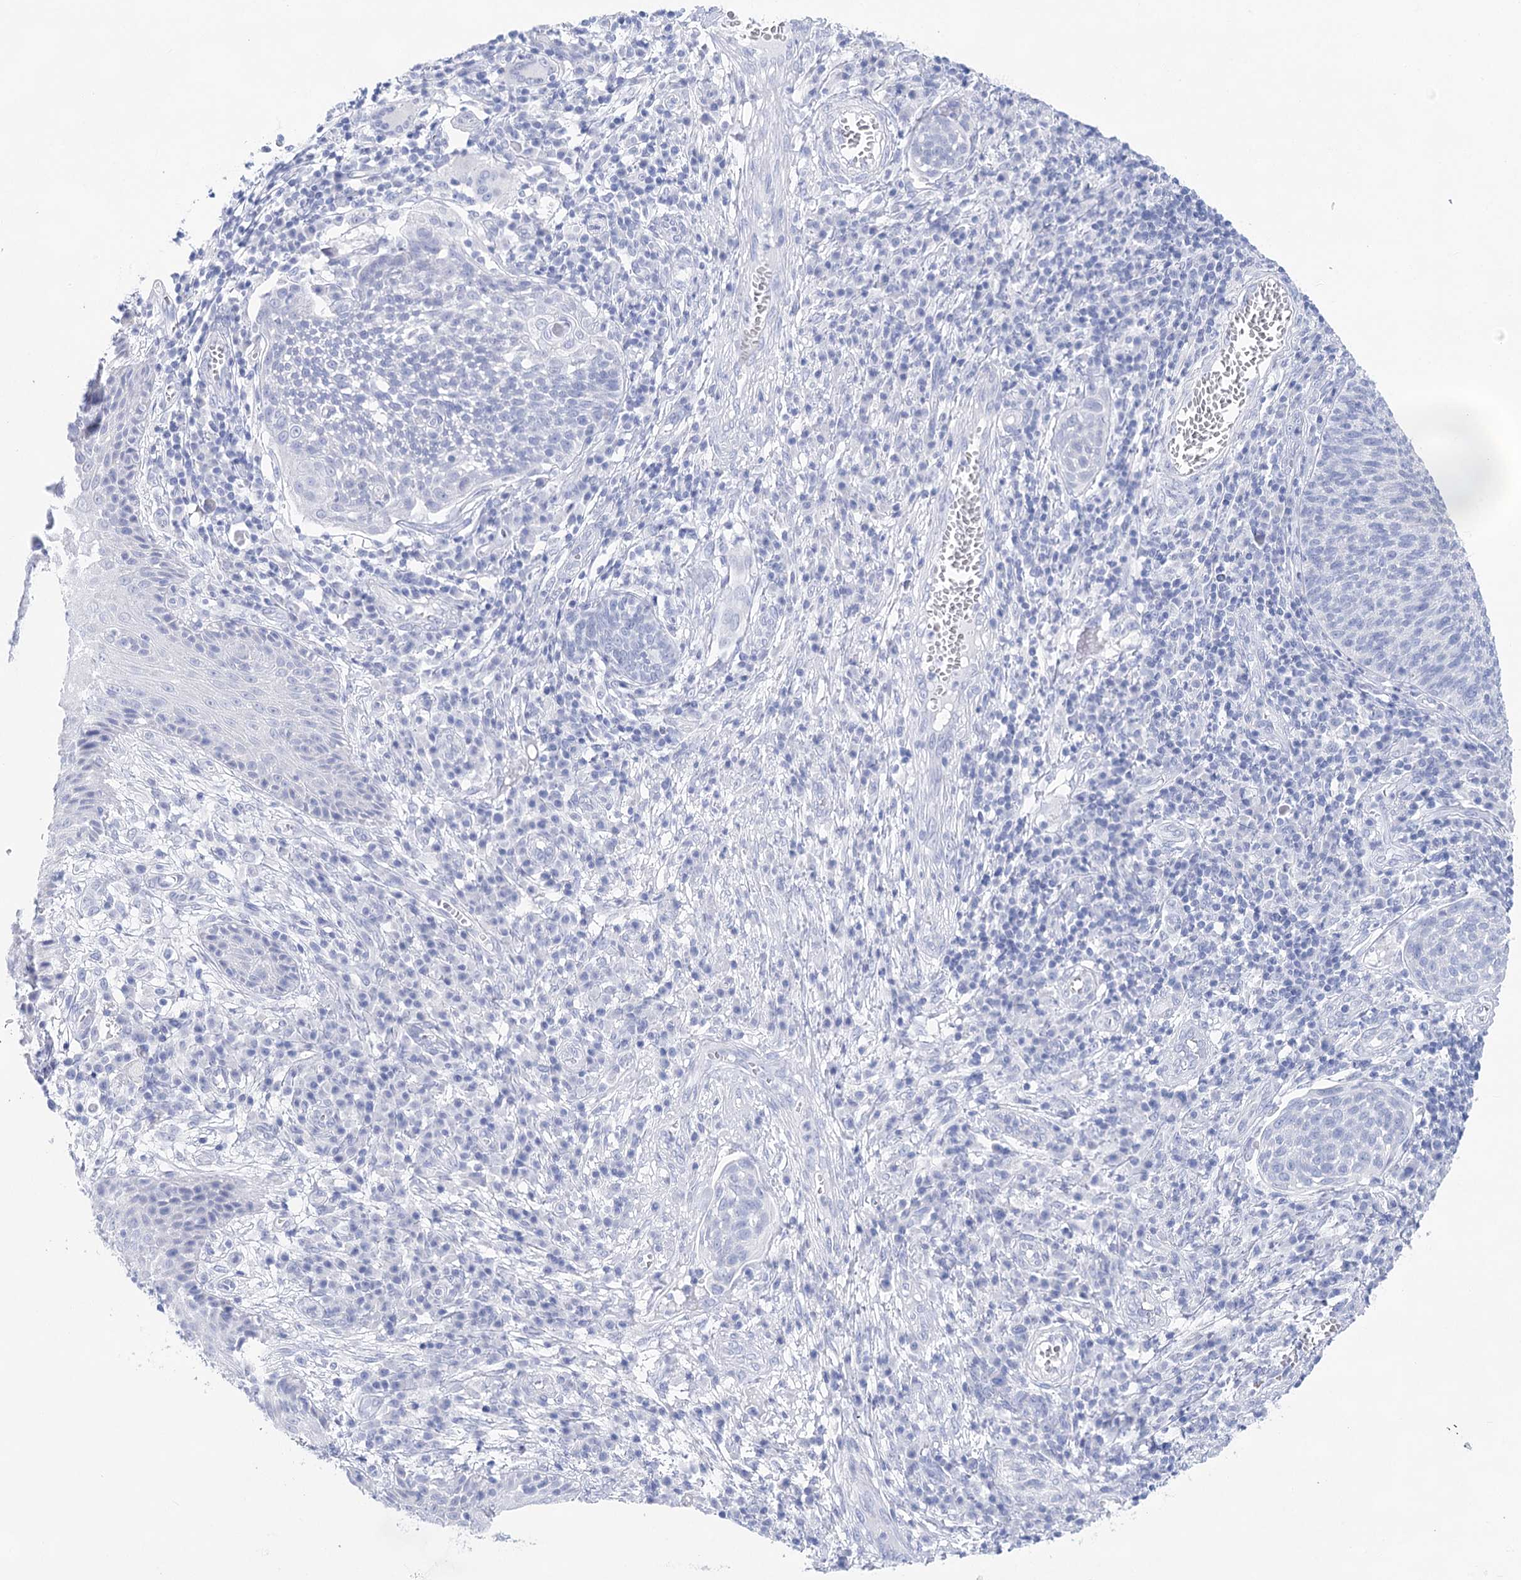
{"staining": {"intensity": "negative", "quantity": "none", "location": "none"}, "tissue": "cervical cancer", "cell_type": "Tumor cells", "image_type": "cancer", "snomed": [{"axis": "morphology", "description": "Squamous cell carcinoma, NOS"}, {"axis": "topography", "description": "Cervix"}], "caption": "IHC micrograph of neoplastic tissue: squamous cell carcinoma (cervical) stained with DAB (3,3'-diaminobenzidine) reveals no significant protein expression in tumor cells.", "gene": "LALBA", "patient": {"sex": "female", "age": 34}}